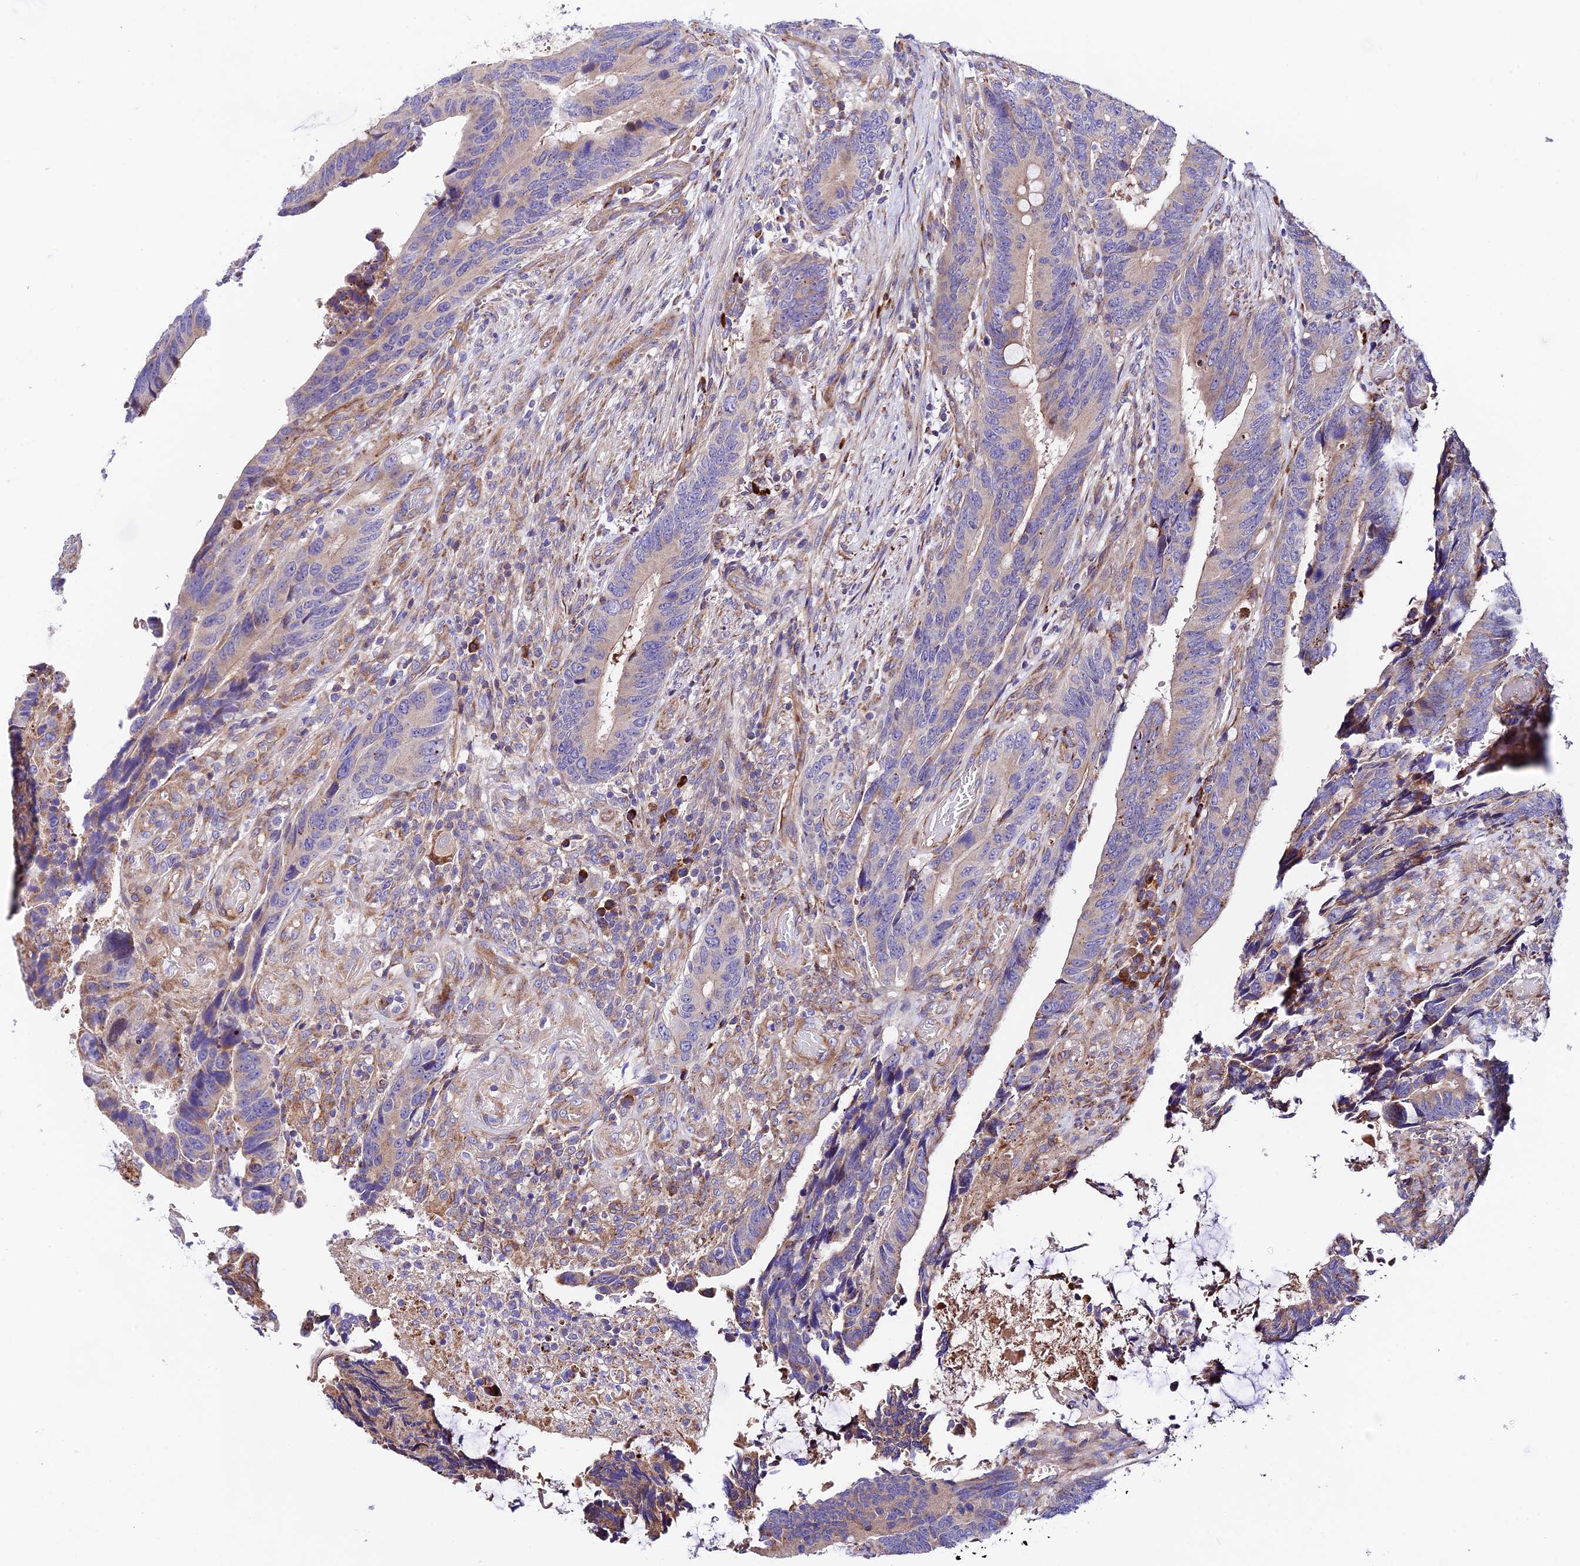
{"staining": {"intensity": "weak", "quantity": "<25%", "location": "cytoplasmic/membranous"}, "tissue": "colorectal cancer", "cell_type": "Tumor cells", "image_type": "cancer", "snomed": [{"axis": "morphology", "description": "Adenocarcinoma, NOS"}, {"axis": "topography", "description": "Colon"}], "caption": "There is no significant positivity in tumor cells of colorectal cancer.", "gene": "VPS13C", "patient": {"sex": "male", "age": 87}}